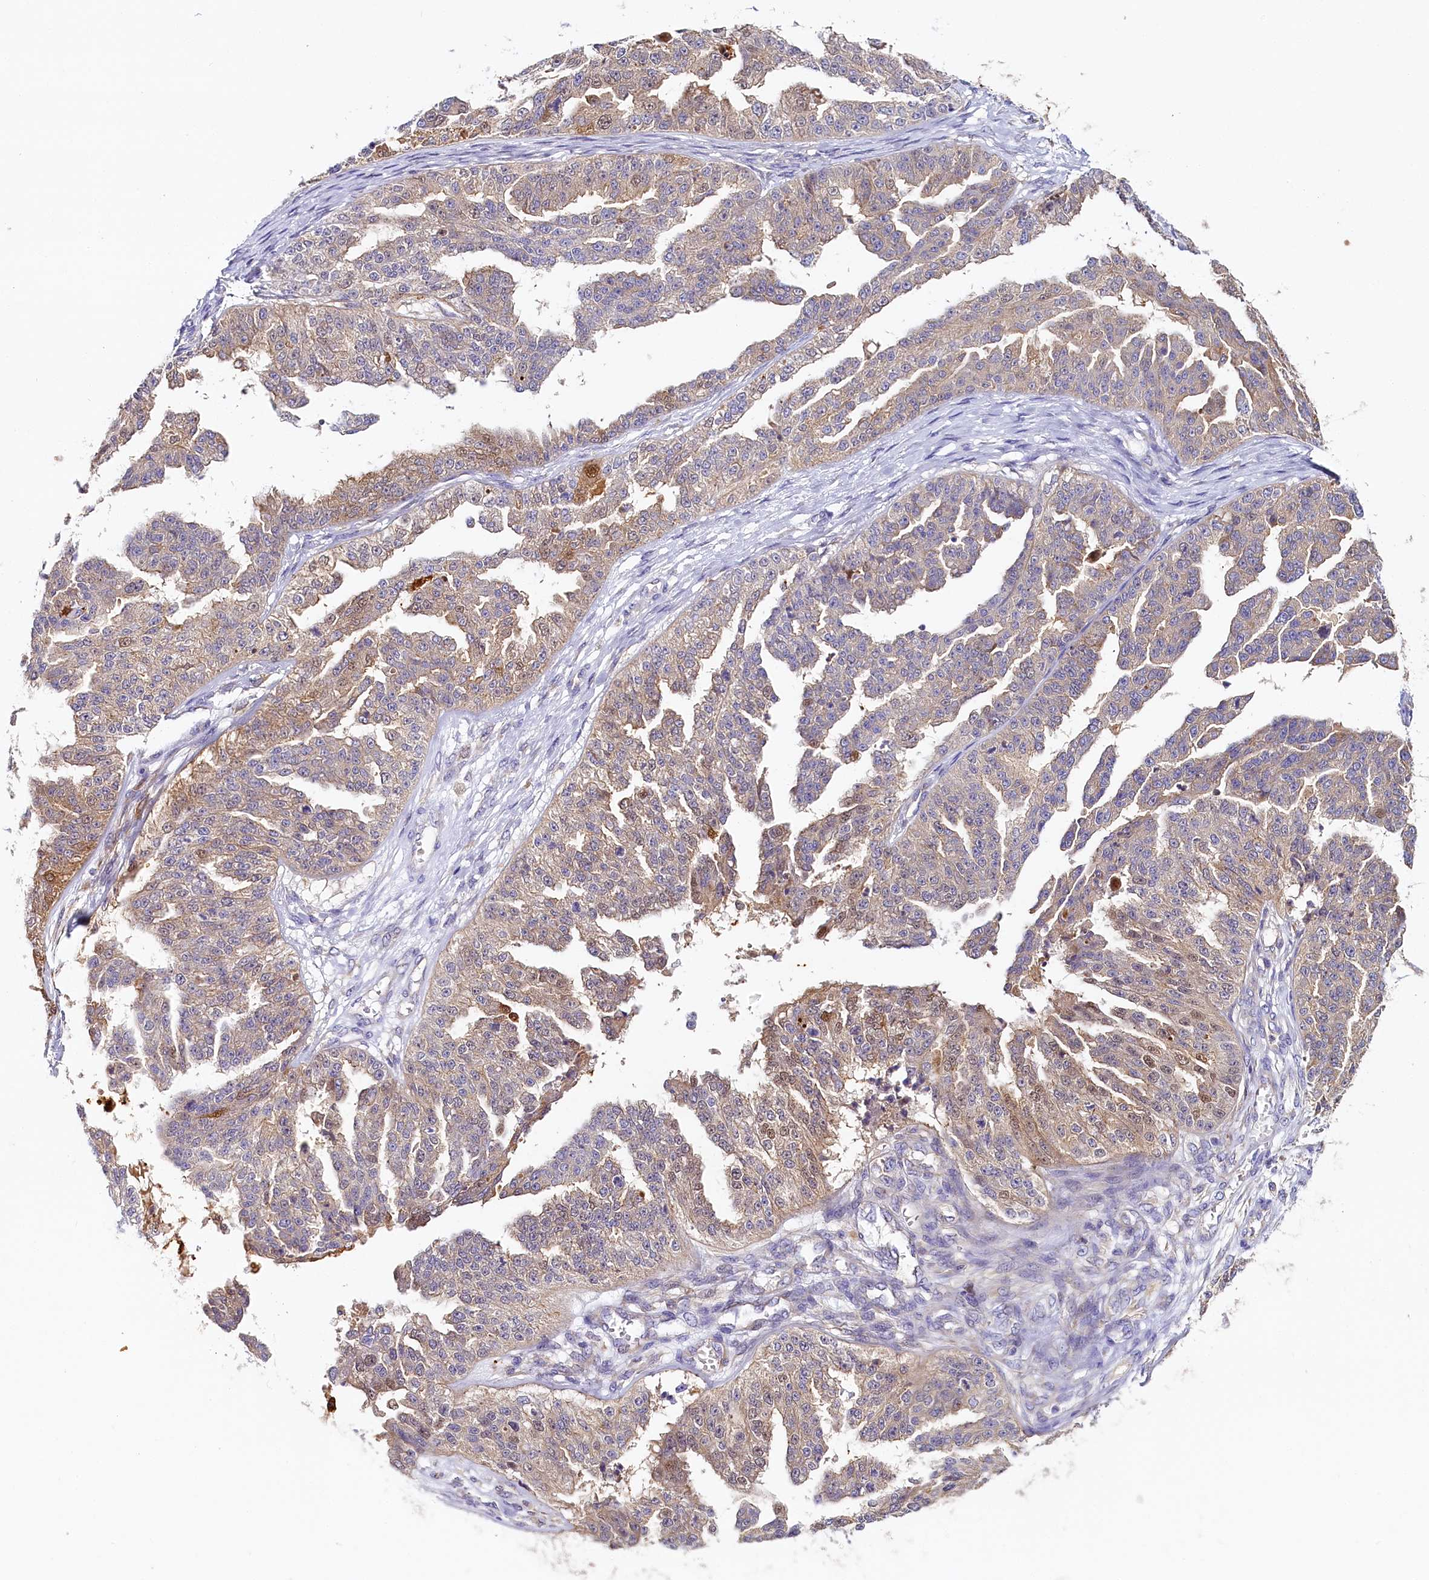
{"staining": {"intensity": "weak", "quantity": "<25%", "location": "cytoplasmic/membranous"}, "tissue": "ovarian cancer", "cell_type": "Tumor cells", "image_type": "cancer", "snomed": [{"axis": "morphology", "description": "Cystadenocarcinoma, serous, NOS"}, {"axis": "topography", "description": "Ovary"}], "caption": "High power microscopy histopathology image of an immunohistochemistry (IHC) photomicrograph of ovarian cancer, revealing no significant staining in tumor cells.", "gene": "KATNB1", "patient": {"sex": "female", "age": 58}}